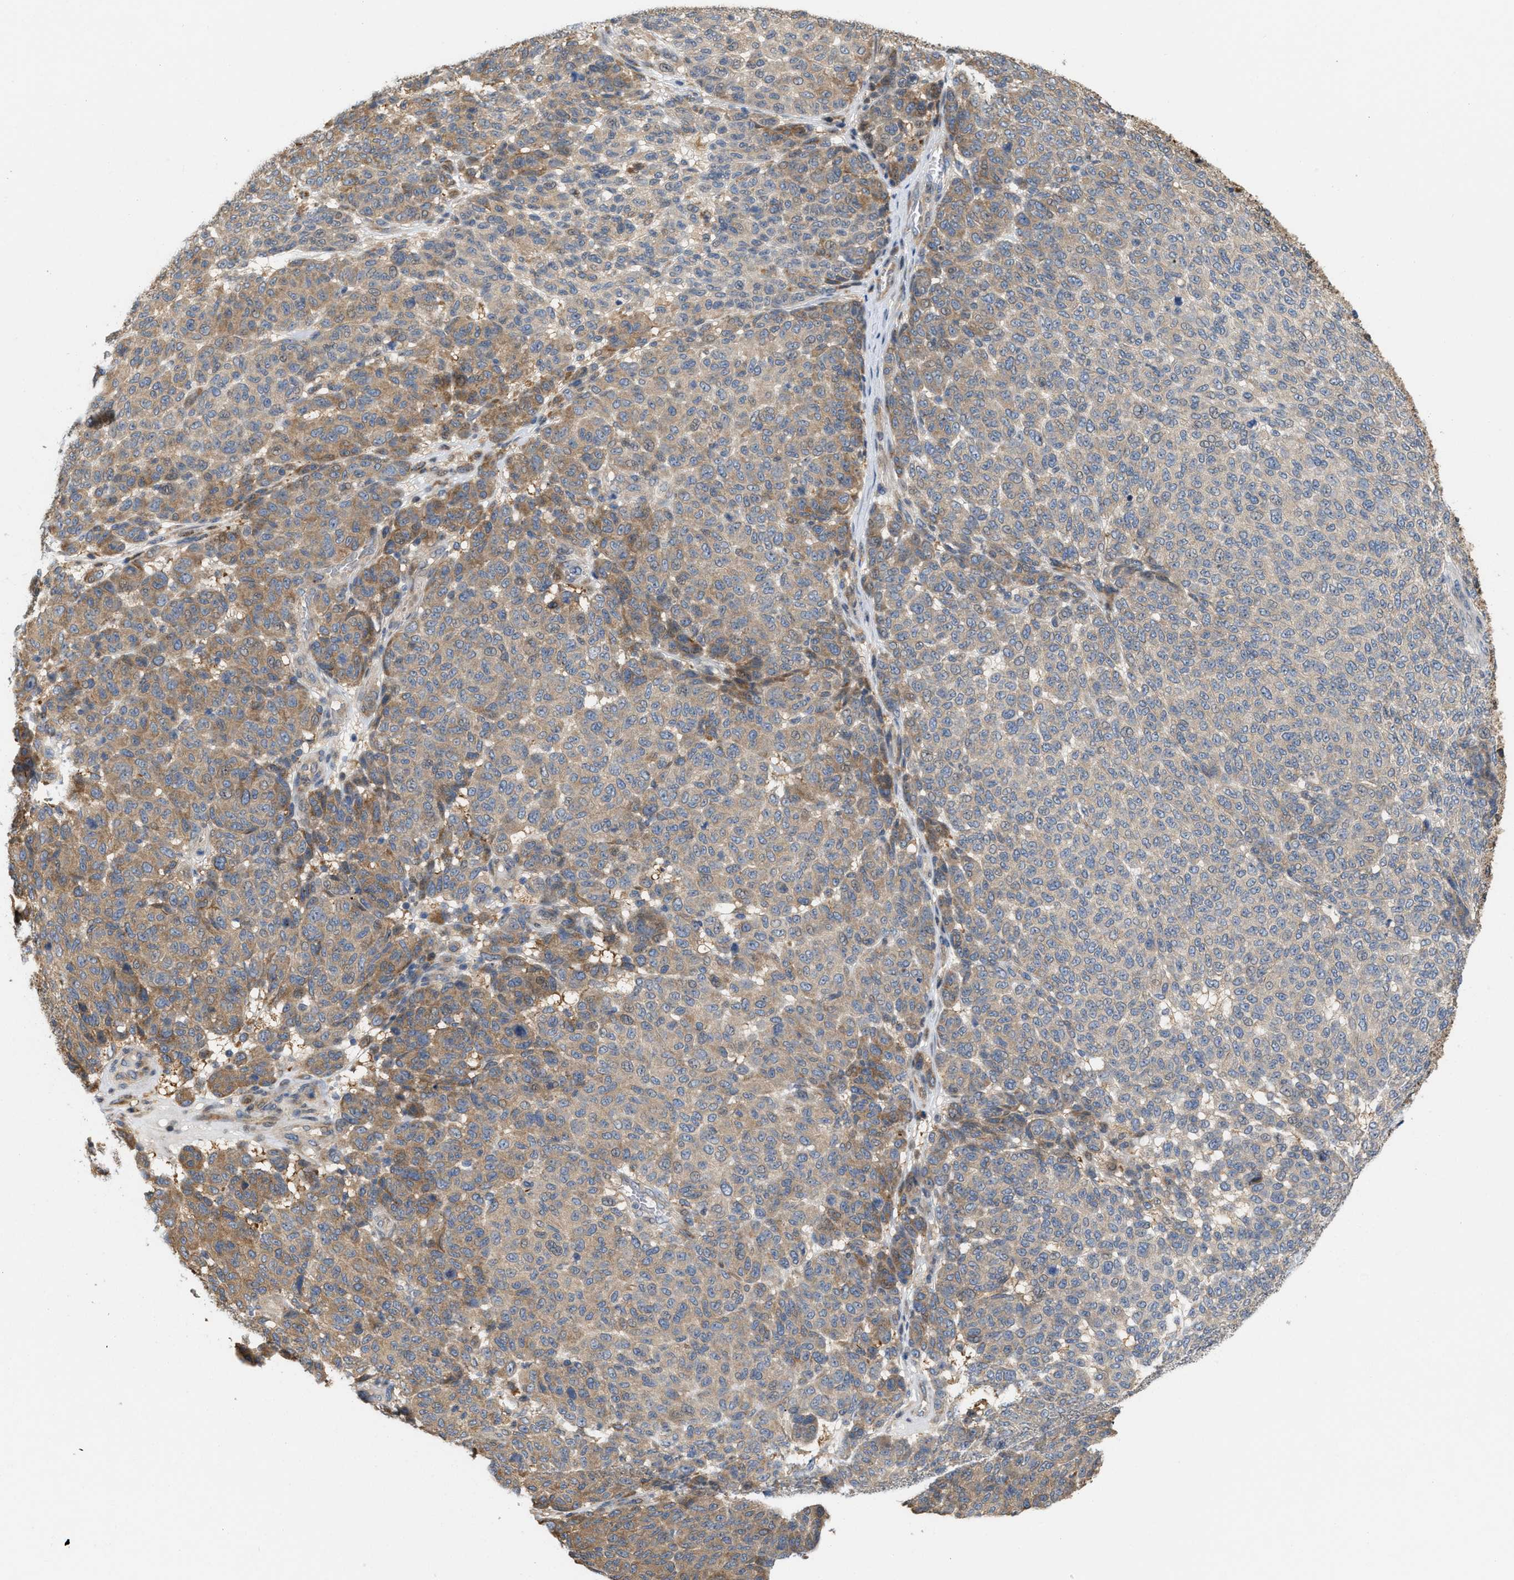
{"staining": {"intensity": "moderate", "quantity": "25%-75%", "location": "cytoplasmic/membranous"}, "tissue": "melanoma", "cell_type": "Tumor cells", "image_type": "cancer", "snomed": [{"axis": "morphology", "description": "Malignant melanoma, NOS"}, {"axis": "topography", "description": "Skin"}], "caption": "Melanoma stained with immunohistochemistry exhibits moderate cytoplasmic/membranous expression in approximately 25%-75% of tumor cells. (DAB IHC, brown staining for protein, blue staining for nuclei).", "gene": "CSNK1A1", "patient": {"sex": "male", "age": 59}}